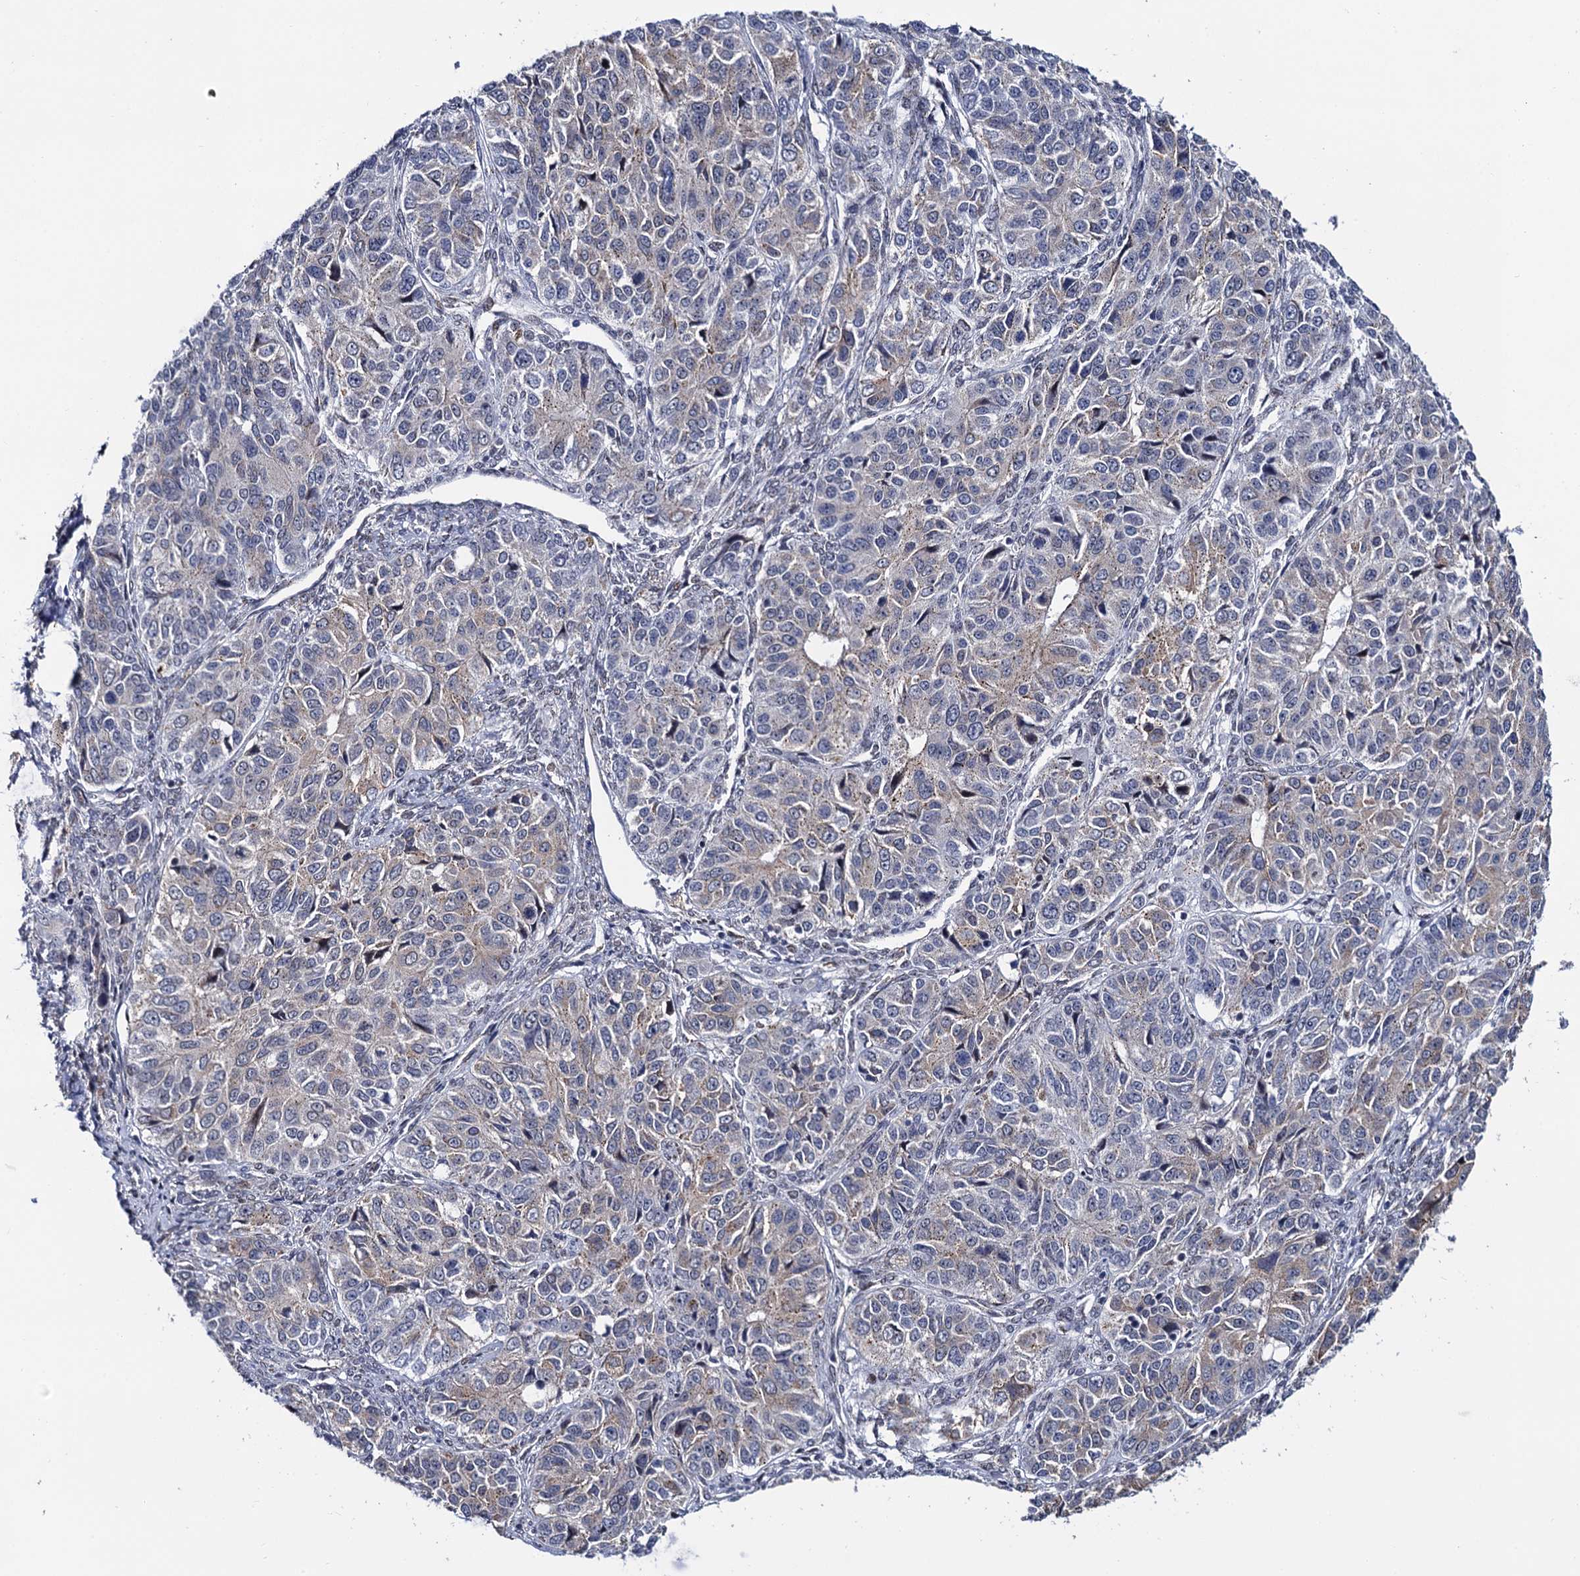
{"staining": {"intensity": "weak", "quantity": "<25%", "location": "cytoplasmic/membranous"}, "tissue": "ovarian cancer", "cell_type": "Tumor cells", "image_type": "cancer", "snomed": [{"axis": "morphology", "description": "Carcinoma, endometroid"}, {"axis": "topography", "description": "Ovary"}], "caption": "This is a image of immunohistochemistry staining of ovarian cancer, which shows no staining in tumor cells. (DAB IHC with hematoxylin counter stain).", "gene": "THAP2", "patient": {"sex": "female", "age": 51}}